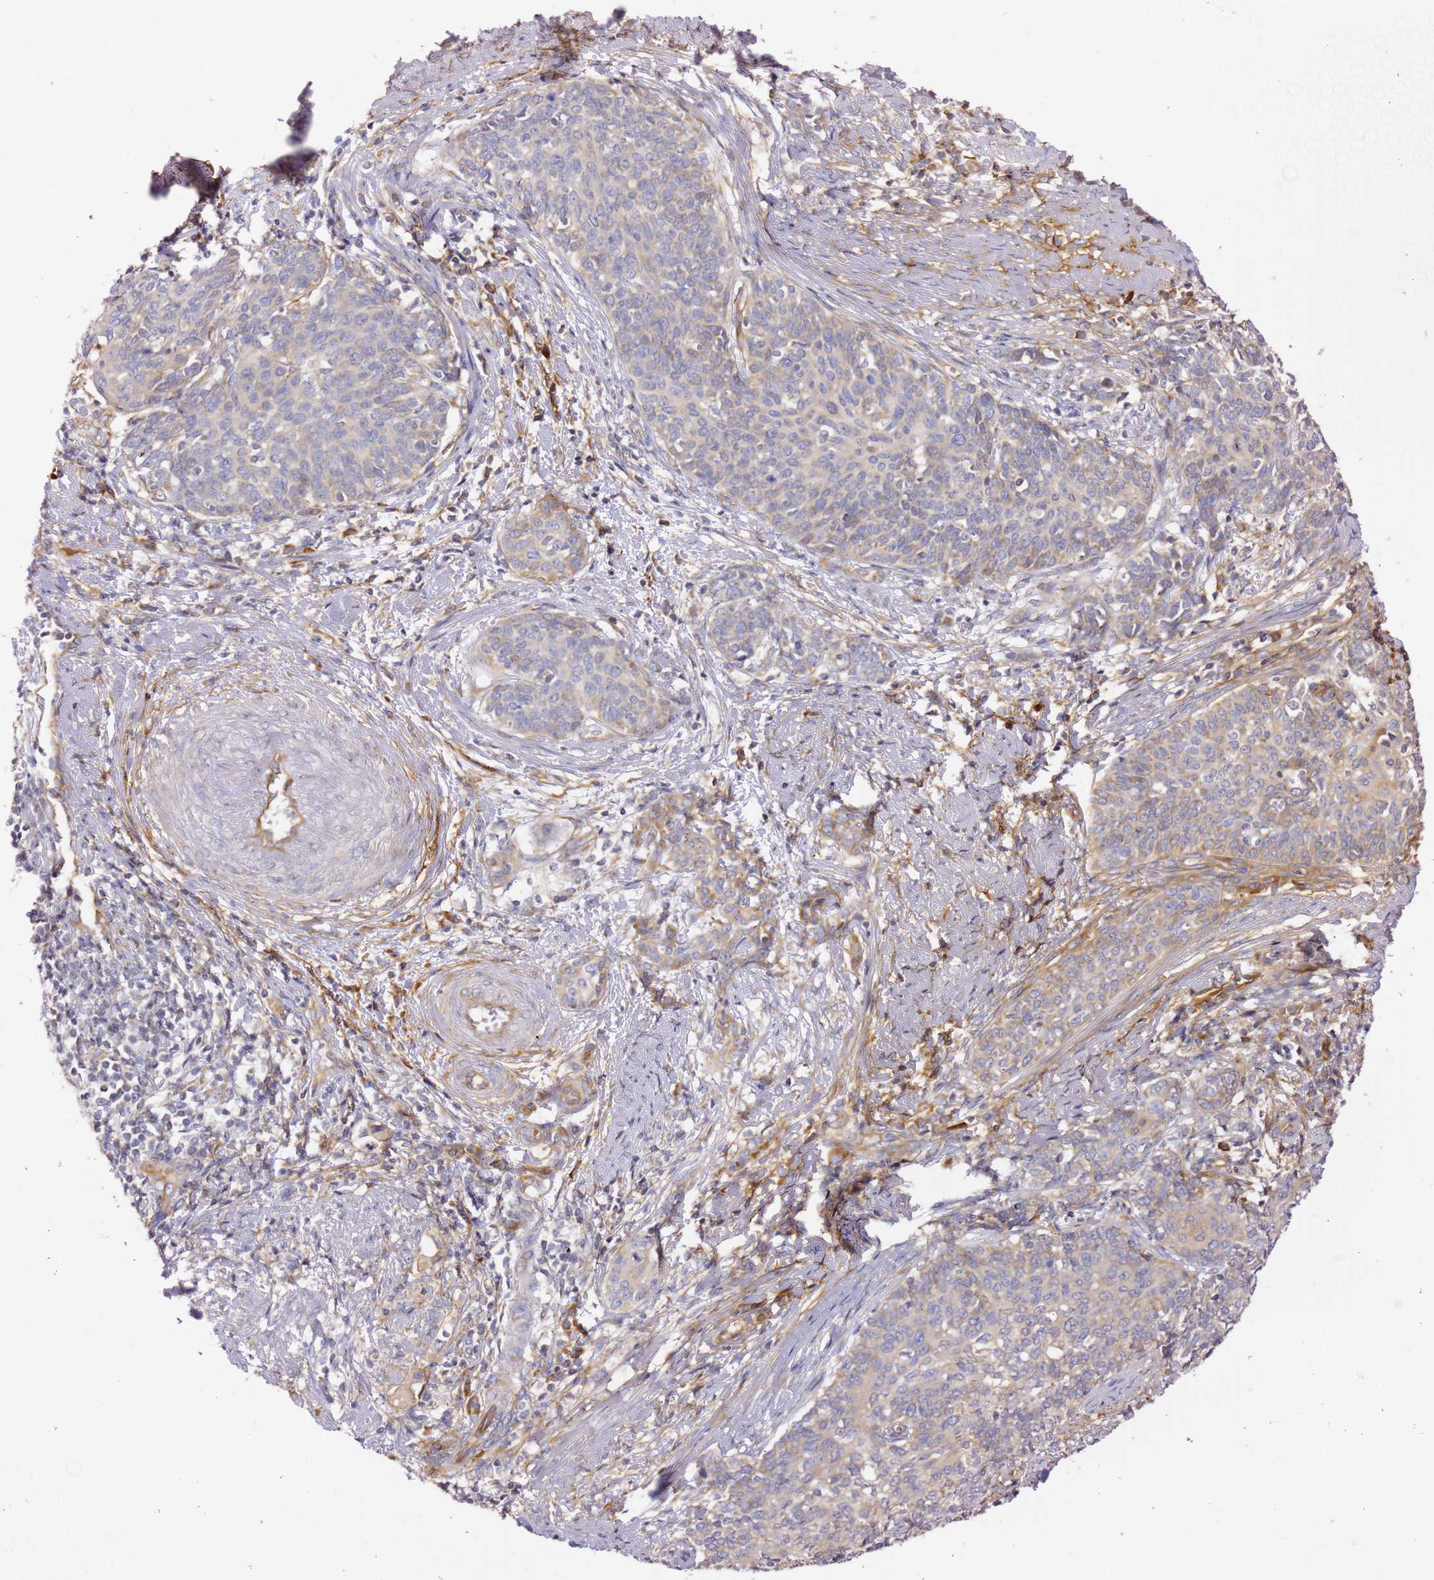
{"staining": {"intensity": "negative", "quantity": "none", "location": "none"}, "tissue": "cervical cancer", "cell_type": "Tumor cells", "image_type": "cancer", "snomed": [{"axis": "morphology", "description": "Squamous cell carcinoma, NOS"}, {"axis": "topography", "description": "Cervix"}], "caption": "This is a histopathology image of immunohistochemistry (IHC) staining of cervical squamous cell carcinoma, which shows no expression in tumor cells.", "gene": "KIF7", "patient": {"sex": "female", "age": 39}}